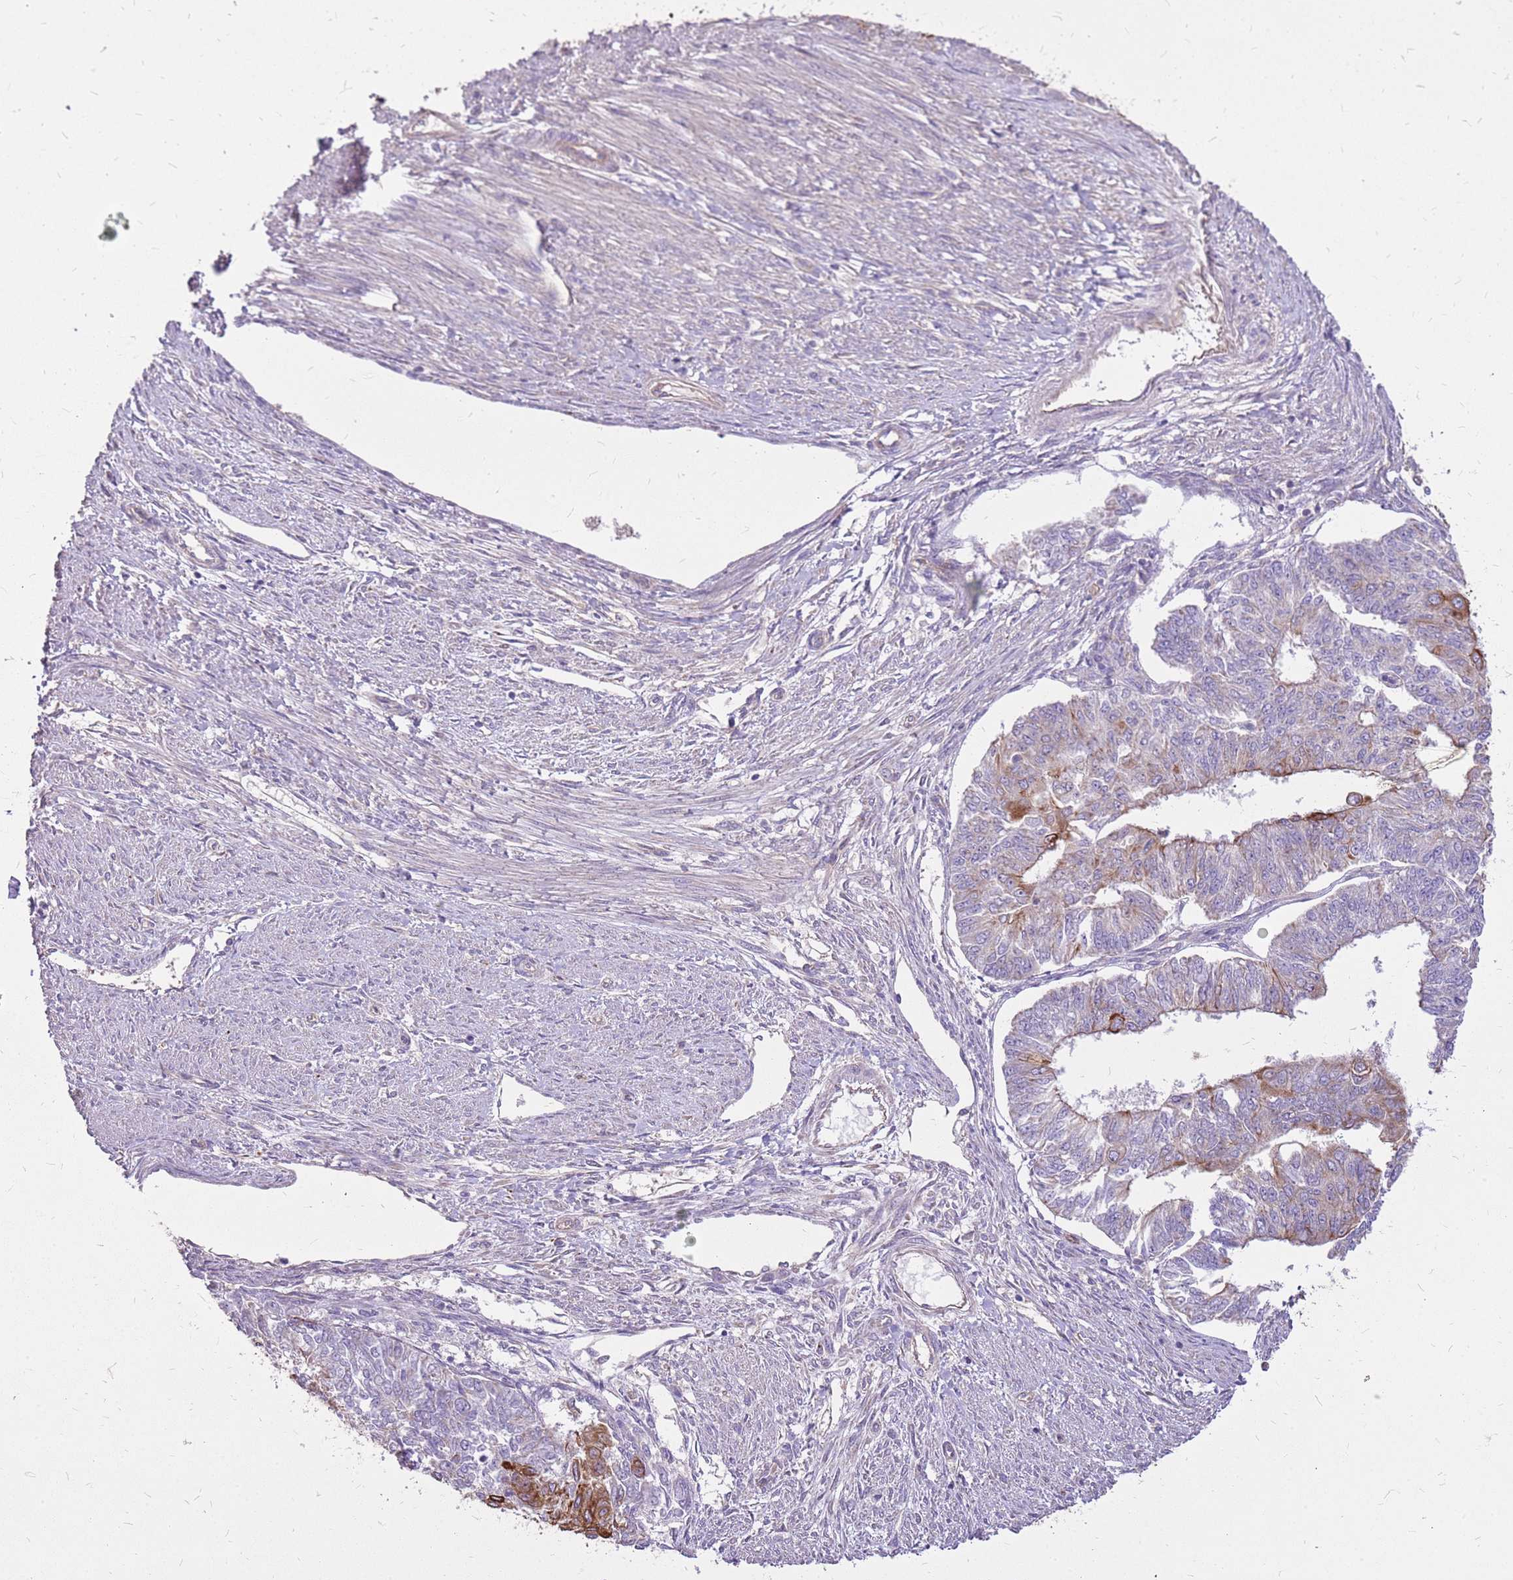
{"staining": {"intensity": "strong", "quantity": "<25%", "location": "cytoplasmic/membranous"}, "tissue": "endometrial cancer", "cell_type": "Tumor cells", "image_type": "cancer", "snomed": [{"axis": "morphology", "description": "Adenocarcinoma, NOS"}, {"axis": "topography", "description": "Endometrium"}], "caption": "Brown immunohistochemical staining in human endometrial cancer (adenocarcinoma) exhibits strong cytoplasmic/membranous staining in about <25% of tumor cells. The staining was performed using DAB (3,3'-diaminobenzidine), with brown indicating positive protein expression. Nuclei are stained blue with hematoxylin.", "gene": "WASHC4", "patient": {"sex": "female", "age": 32}}